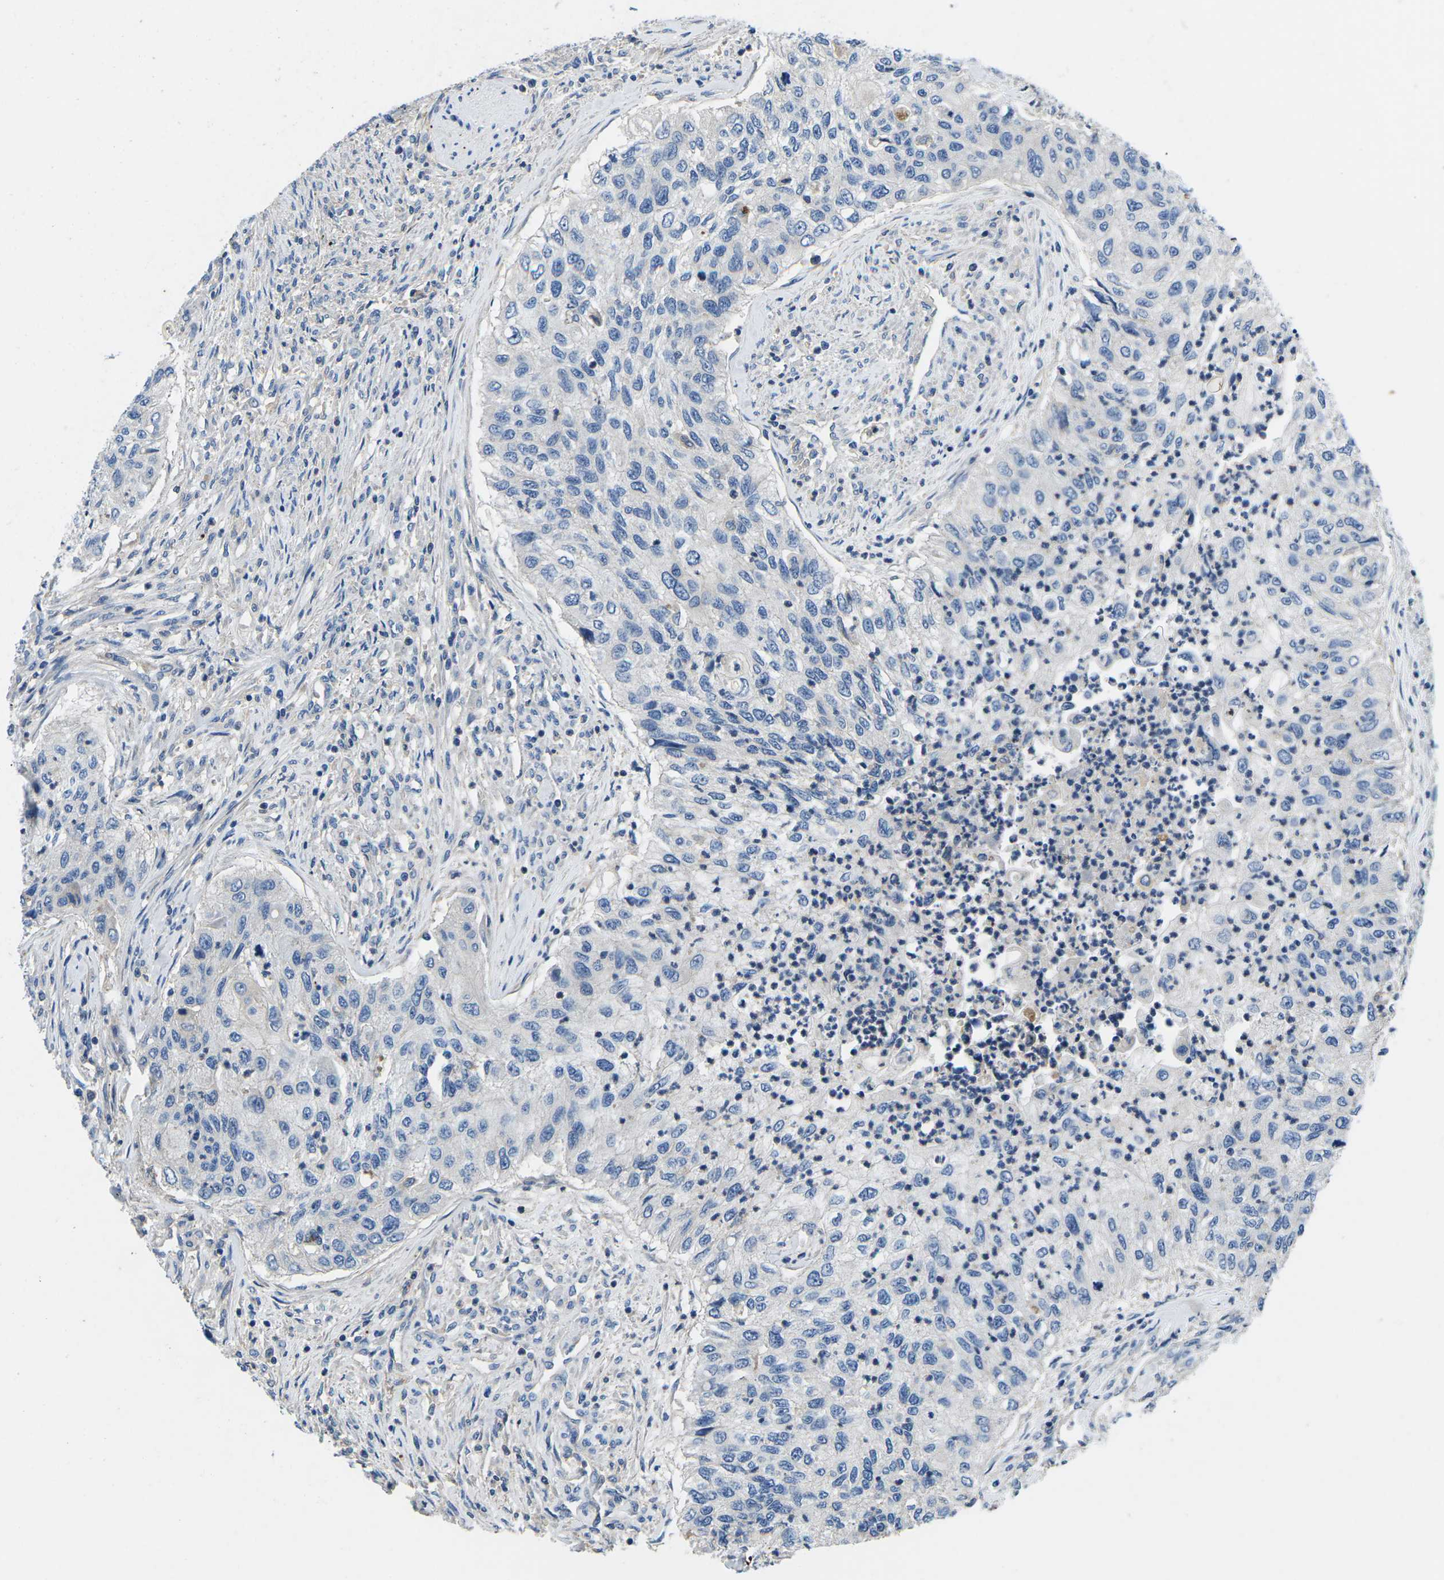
{"staining": {"intensity": "negative", "quantity": "none", "location": "none"}, "tissue": "urothelial cancer", "cell_type": "Tumor cells", "image_type": "cancer", "snomed": [{"axis": "morphology", "description": "Urothelial carcinoma, High grade"}, {"axis": "topography", "description": "Urinary bladder"}], "caption": "A histopathology image of high-grade urothelial carcinoma stained for a protein displays no brown staining in tumor cells. The staining was performed using DAB to visualize the protein expression in brown, while the nuclei were stained in blue with hematoxylin (Magnification: 20x).", "gene": "PDCD6IP", "patient": {"sex": "female", "age": 60}}